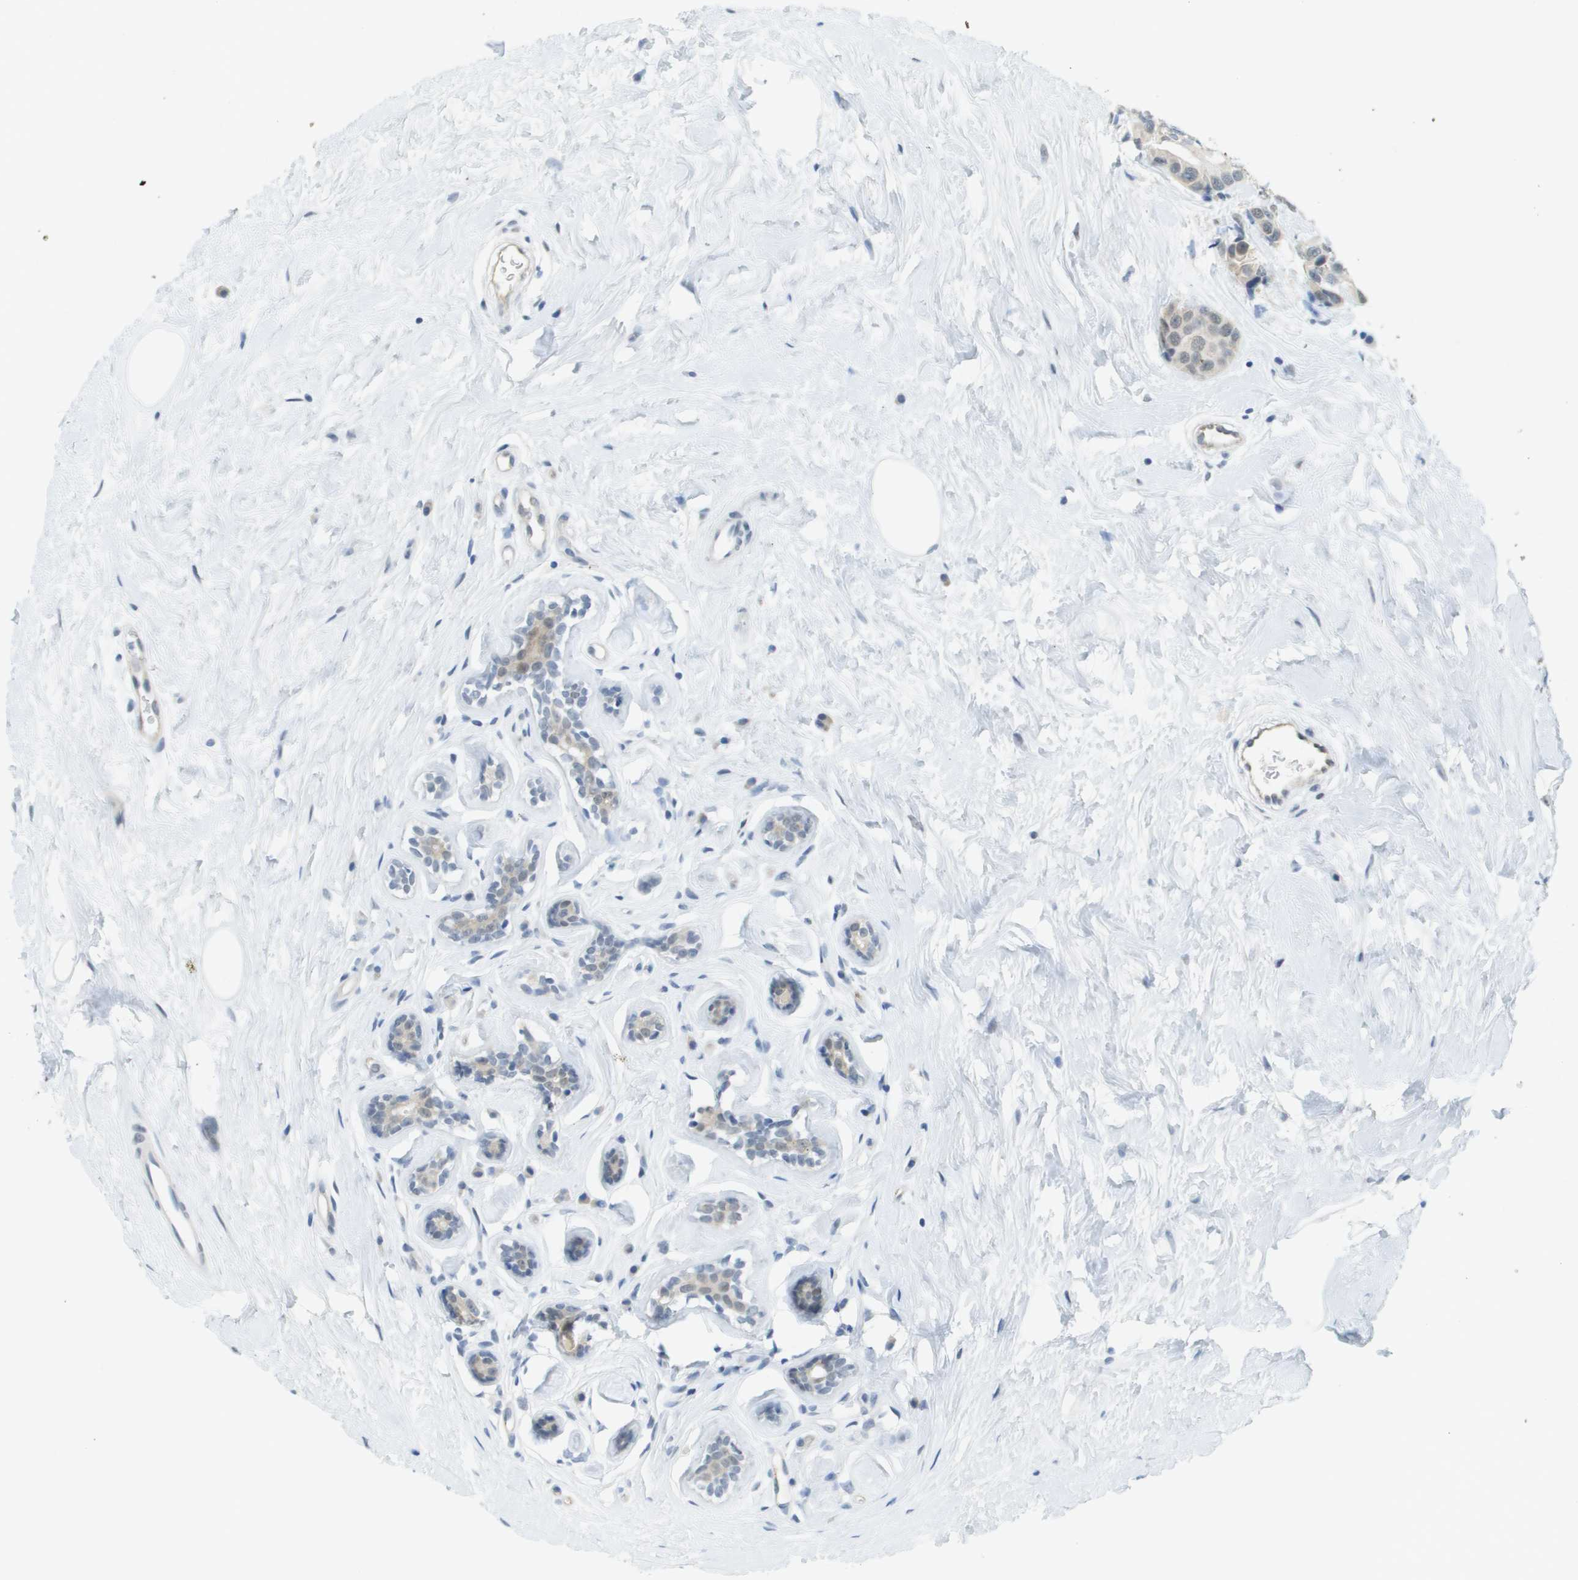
{"staining": {"intensity": "weak", "quantity": "<25%", "location": "nuclear"}, "tissue": "breast cancer", "cell_type": "Tumor cells", "image_type": "cancer", "snomed": [{"axis": "morphology", "description": "Normal tissue, NOS"}, {"axis": "morphology", "description": "Duct carcinoma"}, {"axis": "topography", "description": "Breast"}], "caption": "An immunohistochemistry histopathology image of infiltrating ductal carcinoma (breast) is shown. There is no staining in tumor cells of infiltrating ductal carcinoma (breast). (DAB IHC with hematoxylin counter stain).", "gene": "ARID1B", "patient": {"sex": "female", "age": 39}}